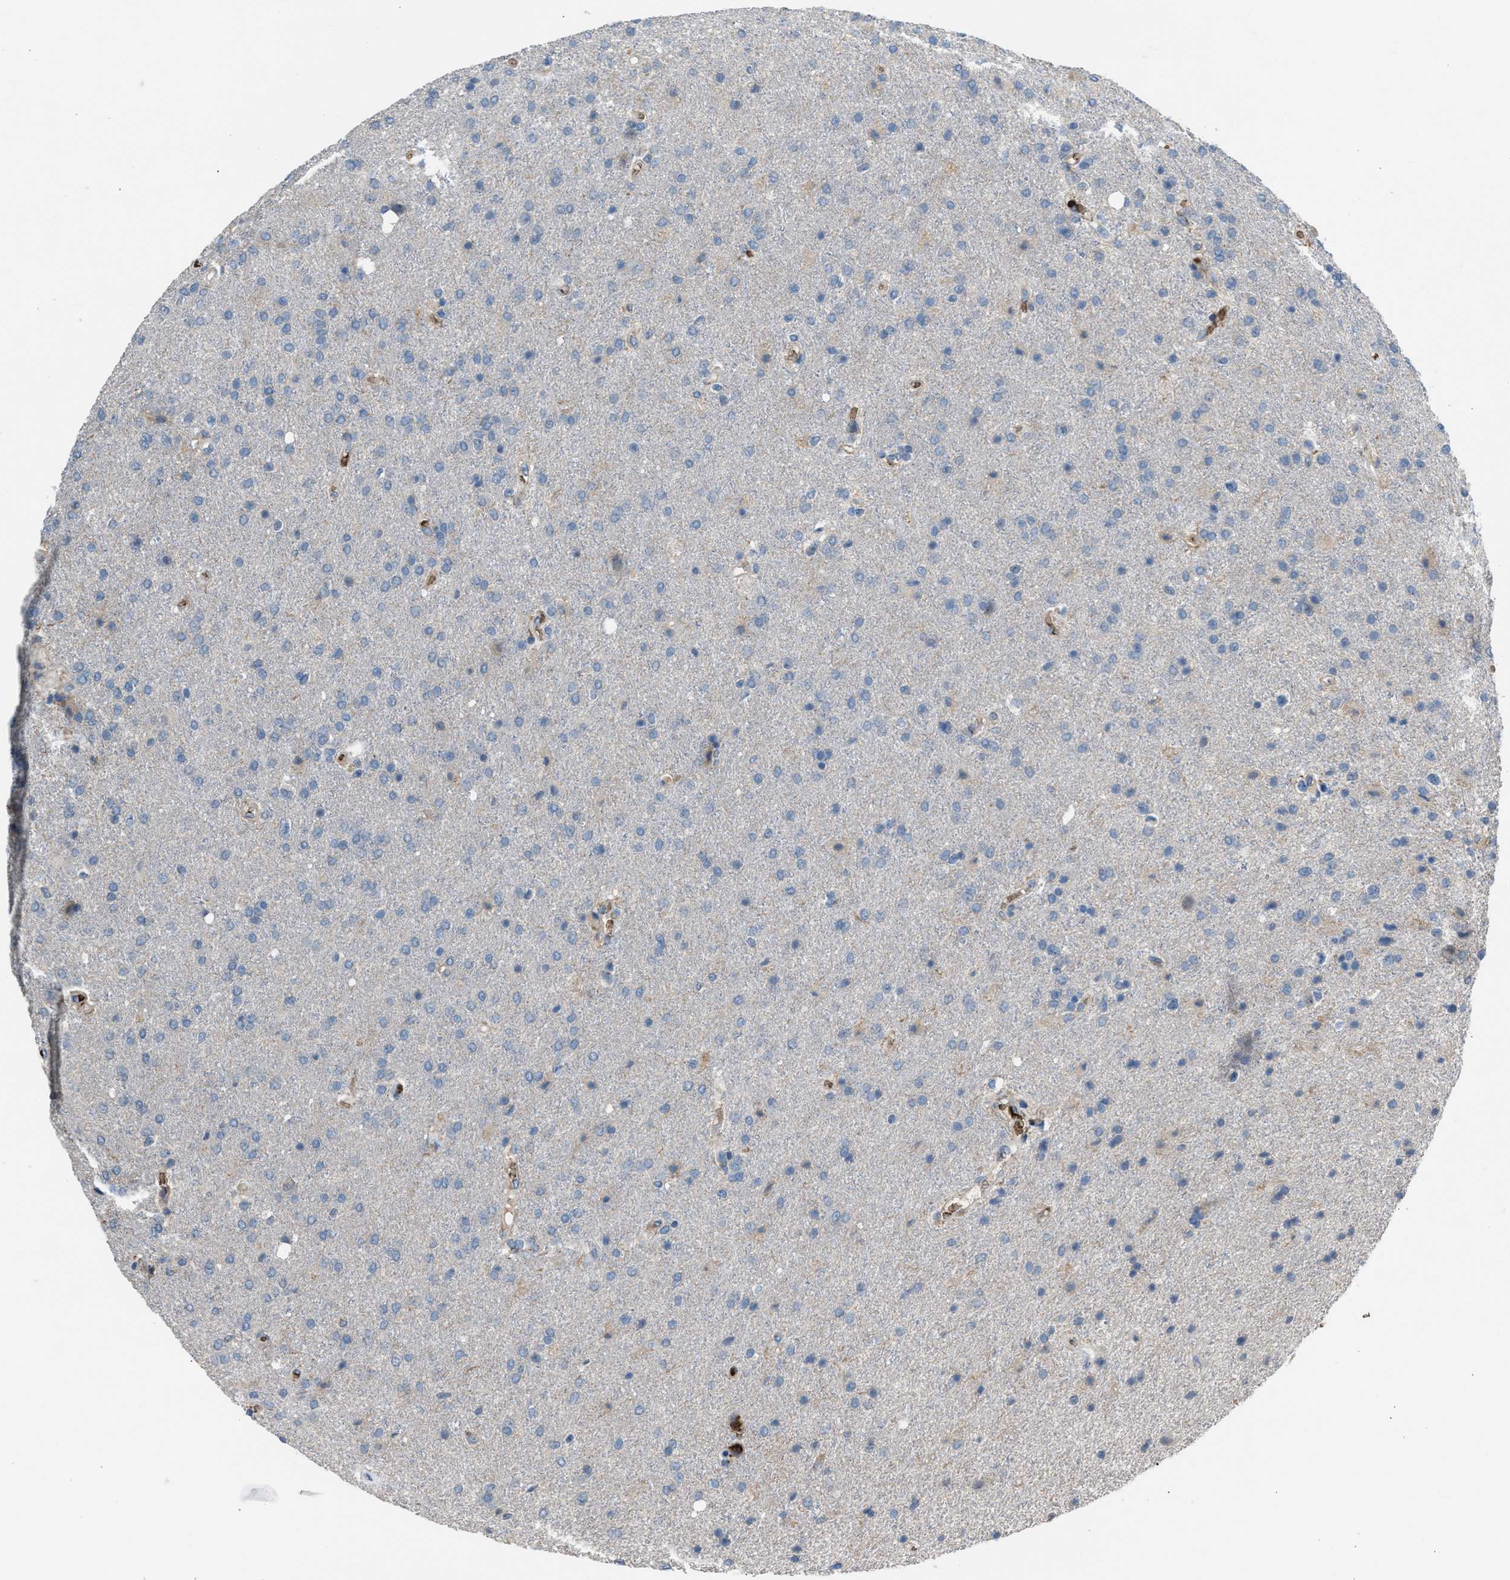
{"staining": {"intensity": "negative", "quantity": "none", "location": "none"}, "tissue": "glioma", "cell_type": "Tumor cells", "image_type": "cancer", "snomed": [{"axis": "morphology", "description": "Glioma, malignant, High grade"}, {"axis": "topography", "description": "Brain"}], "caption": "Glioma stained for a protein using immunohistochemistry (IHC) reveals no expression tumor cells.", "gene": "CFAP77", "patient": {"sex": "male", "age": 72}}